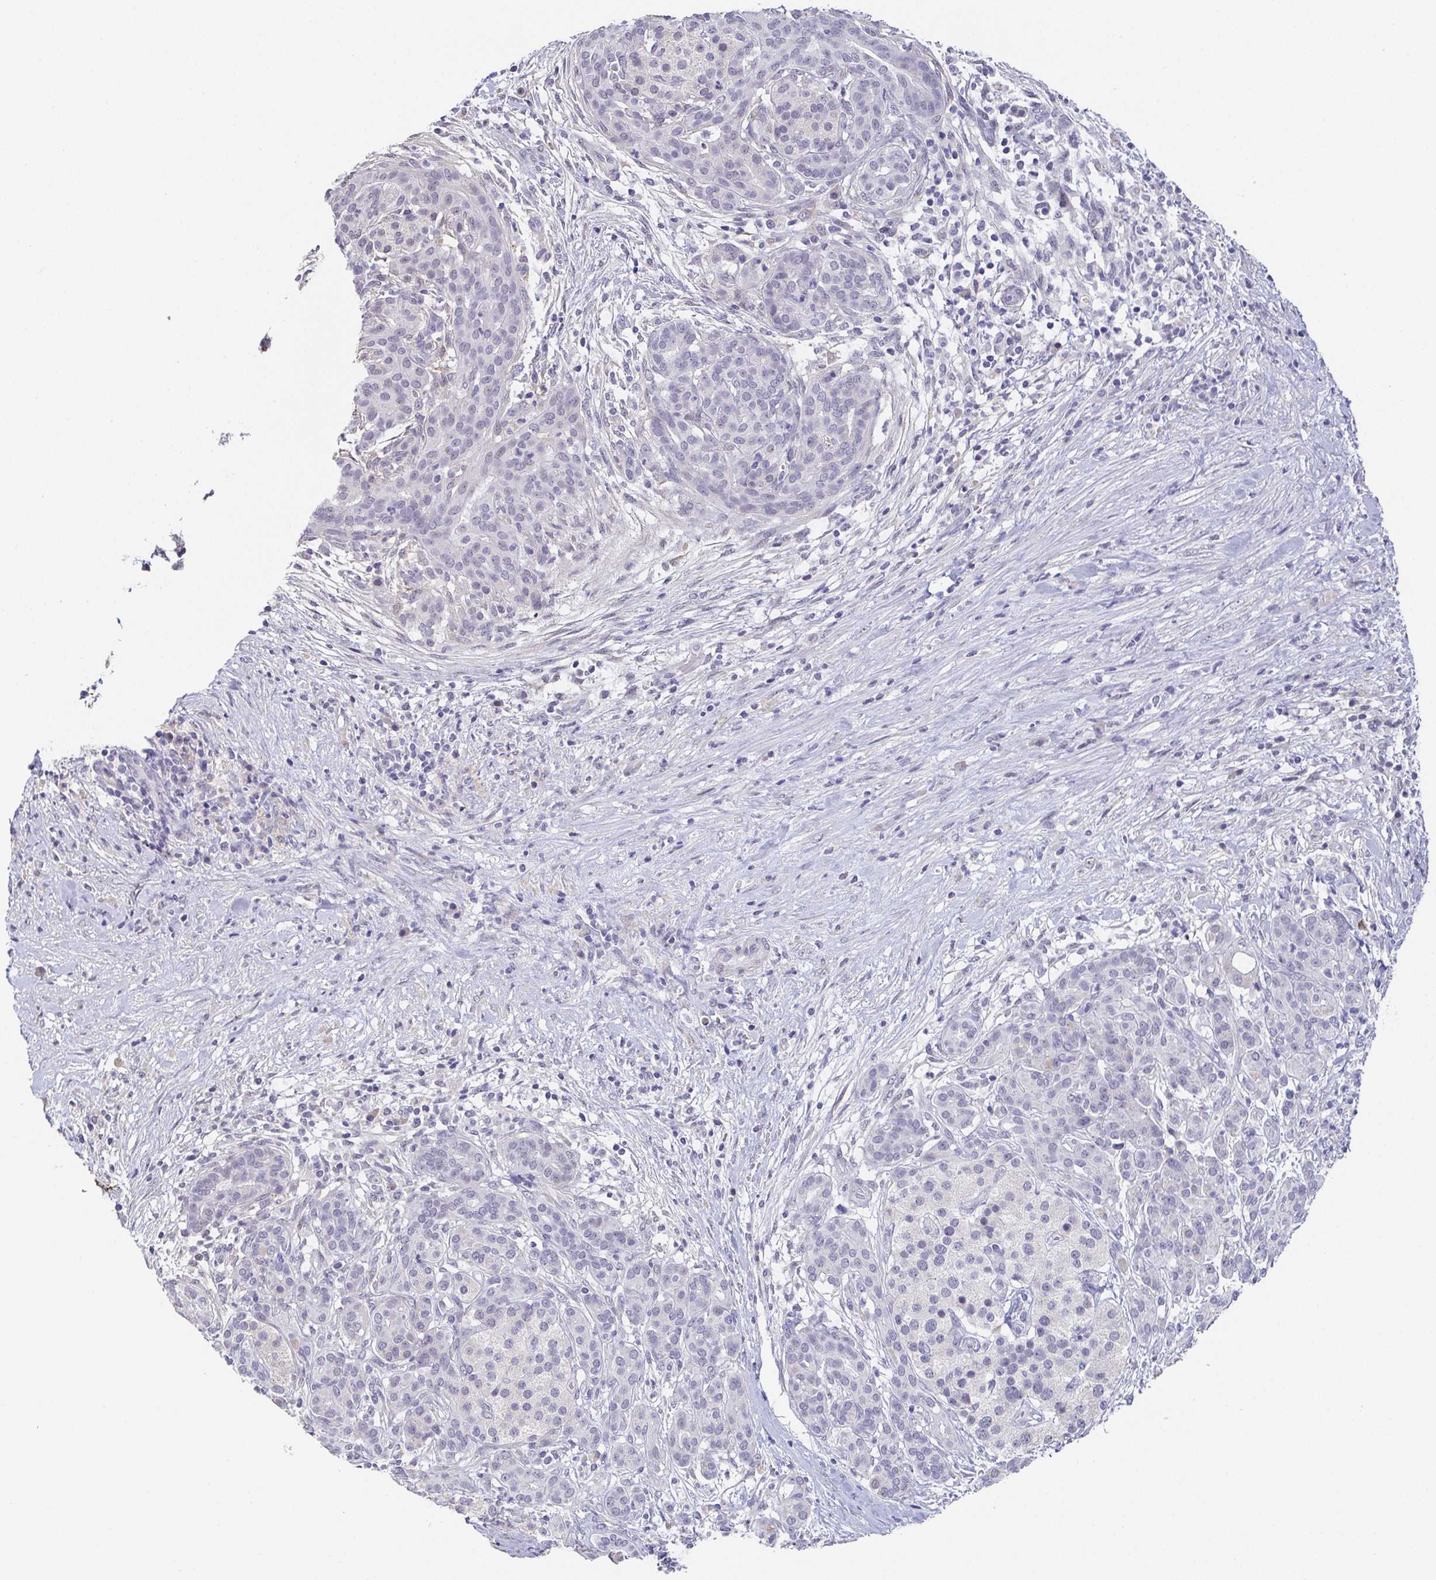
{"staining": {"intensity": "negative", "quantity": "none", "location": "none"}, "tissue": "pancreatic cancer", "cell_type": "Tumor cells", "image_type": "cancer", "snomed": [{"axis": "morphology", "description": "Adenocarcinoma, NOS"}, {"axis": "topography", "description": "Pancreas"}], "caption": "An image of pancreatic cancer stained for a protein exhibits no brown staining in tumor cells.", "gene": "NEFH", "patient": {"sex": "male", "age": 44}}